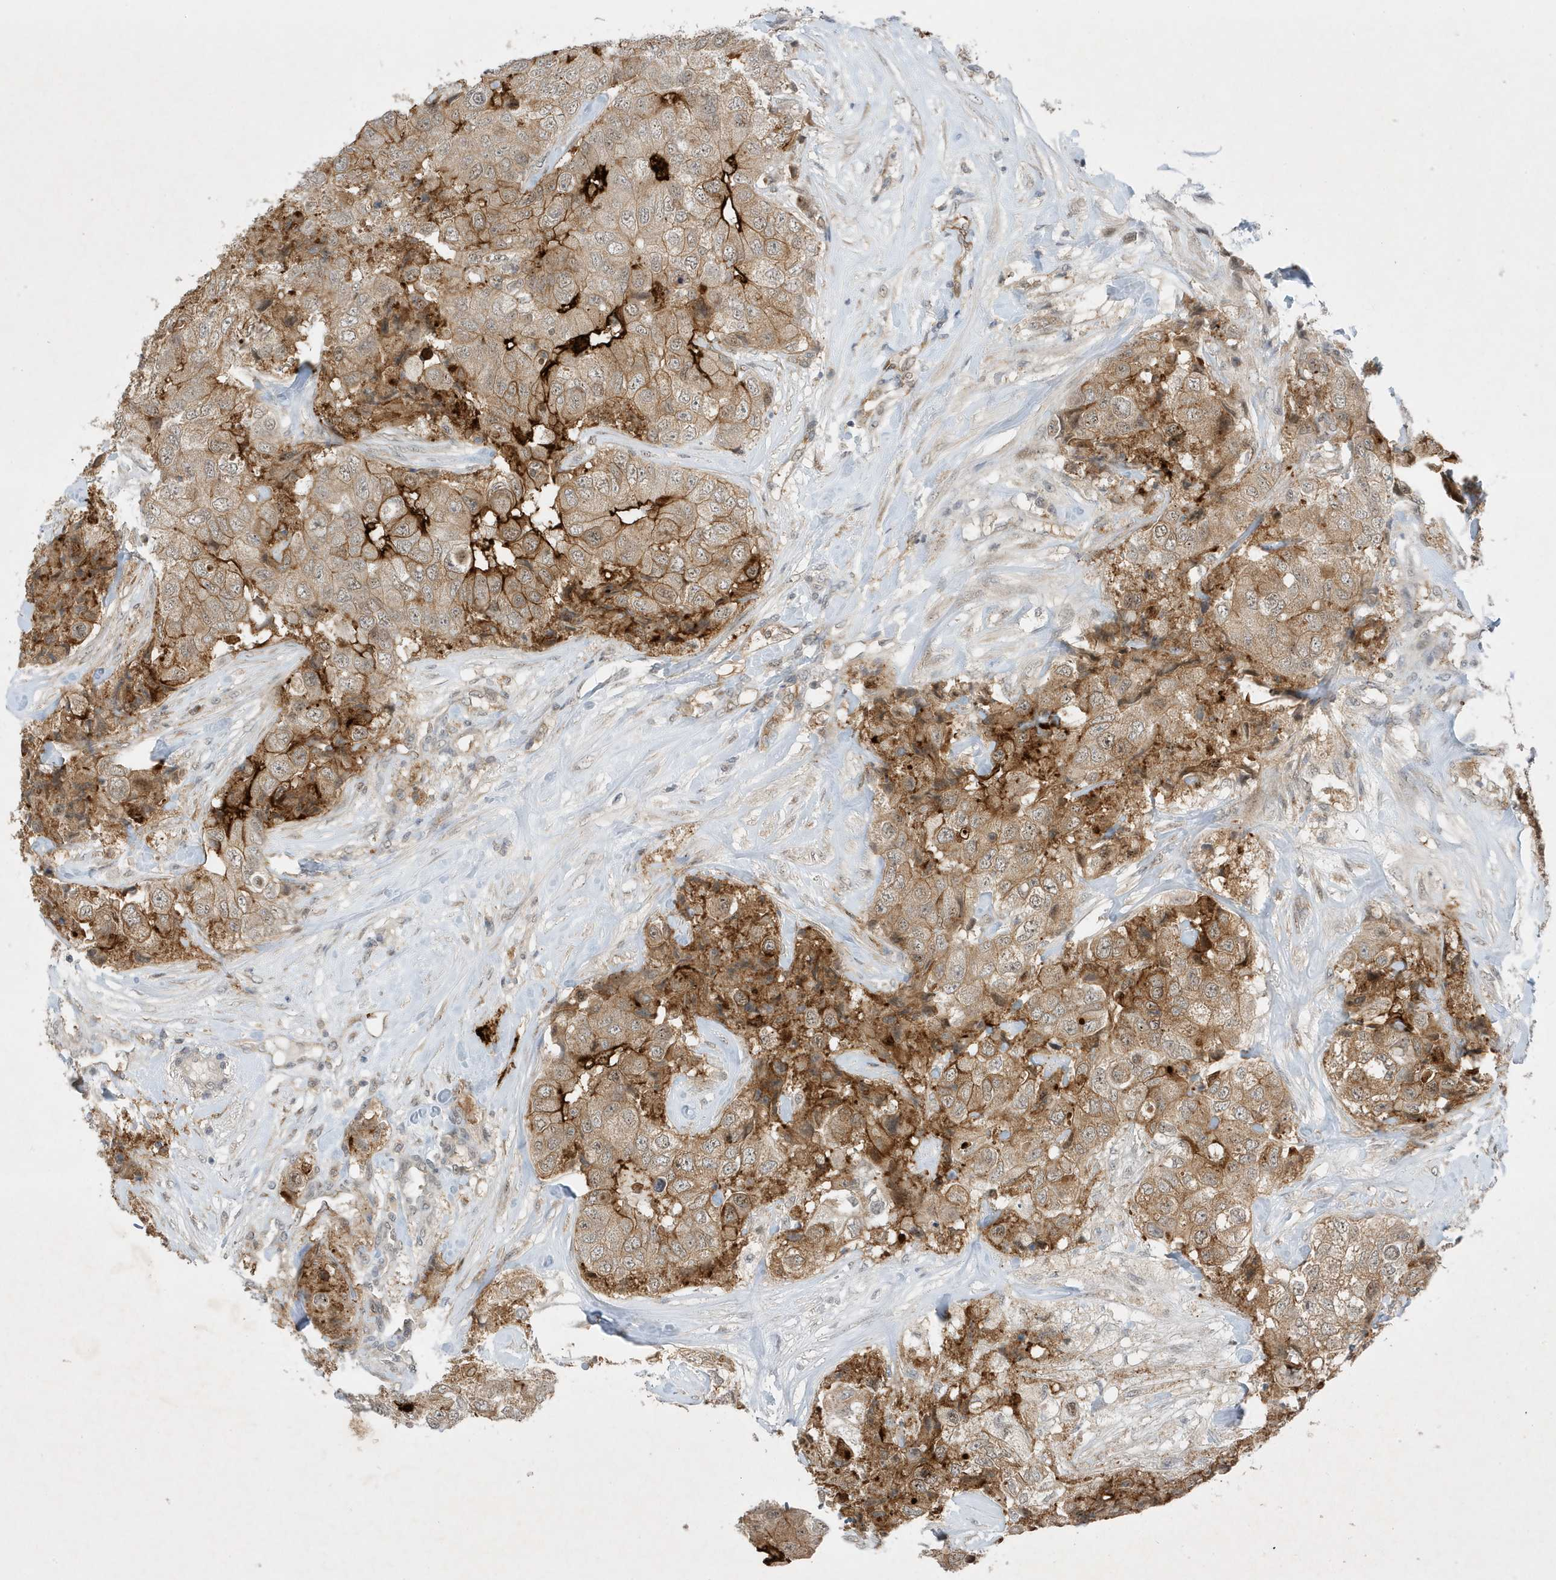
{"staining": {"intensity": "moderate", "quantity": ">75%", "location": "cytoplasmic/membranous"}, "tissue": "breast cancer", "cell_type": "Tumor cells", "image_type": "cancer", "snomed": [{"axis": "morphology", "description": "Duct carcinoma"}, {"axis": "topography", "description": "Breast"}], "caption": "Tumor cells demonstrate medium levels of moderate cytoplasmic/membranous positivity in about >75% of cells in breast cancer (intraductal carcinoma). (Stains: DAB (3,3'-diaminobenzidine) in brown, nuclei in blue, Microscopy: brightfield microscopy at high magnification).", "gene": "MAST3", "patient": {"sex": "female", "age": 62}}